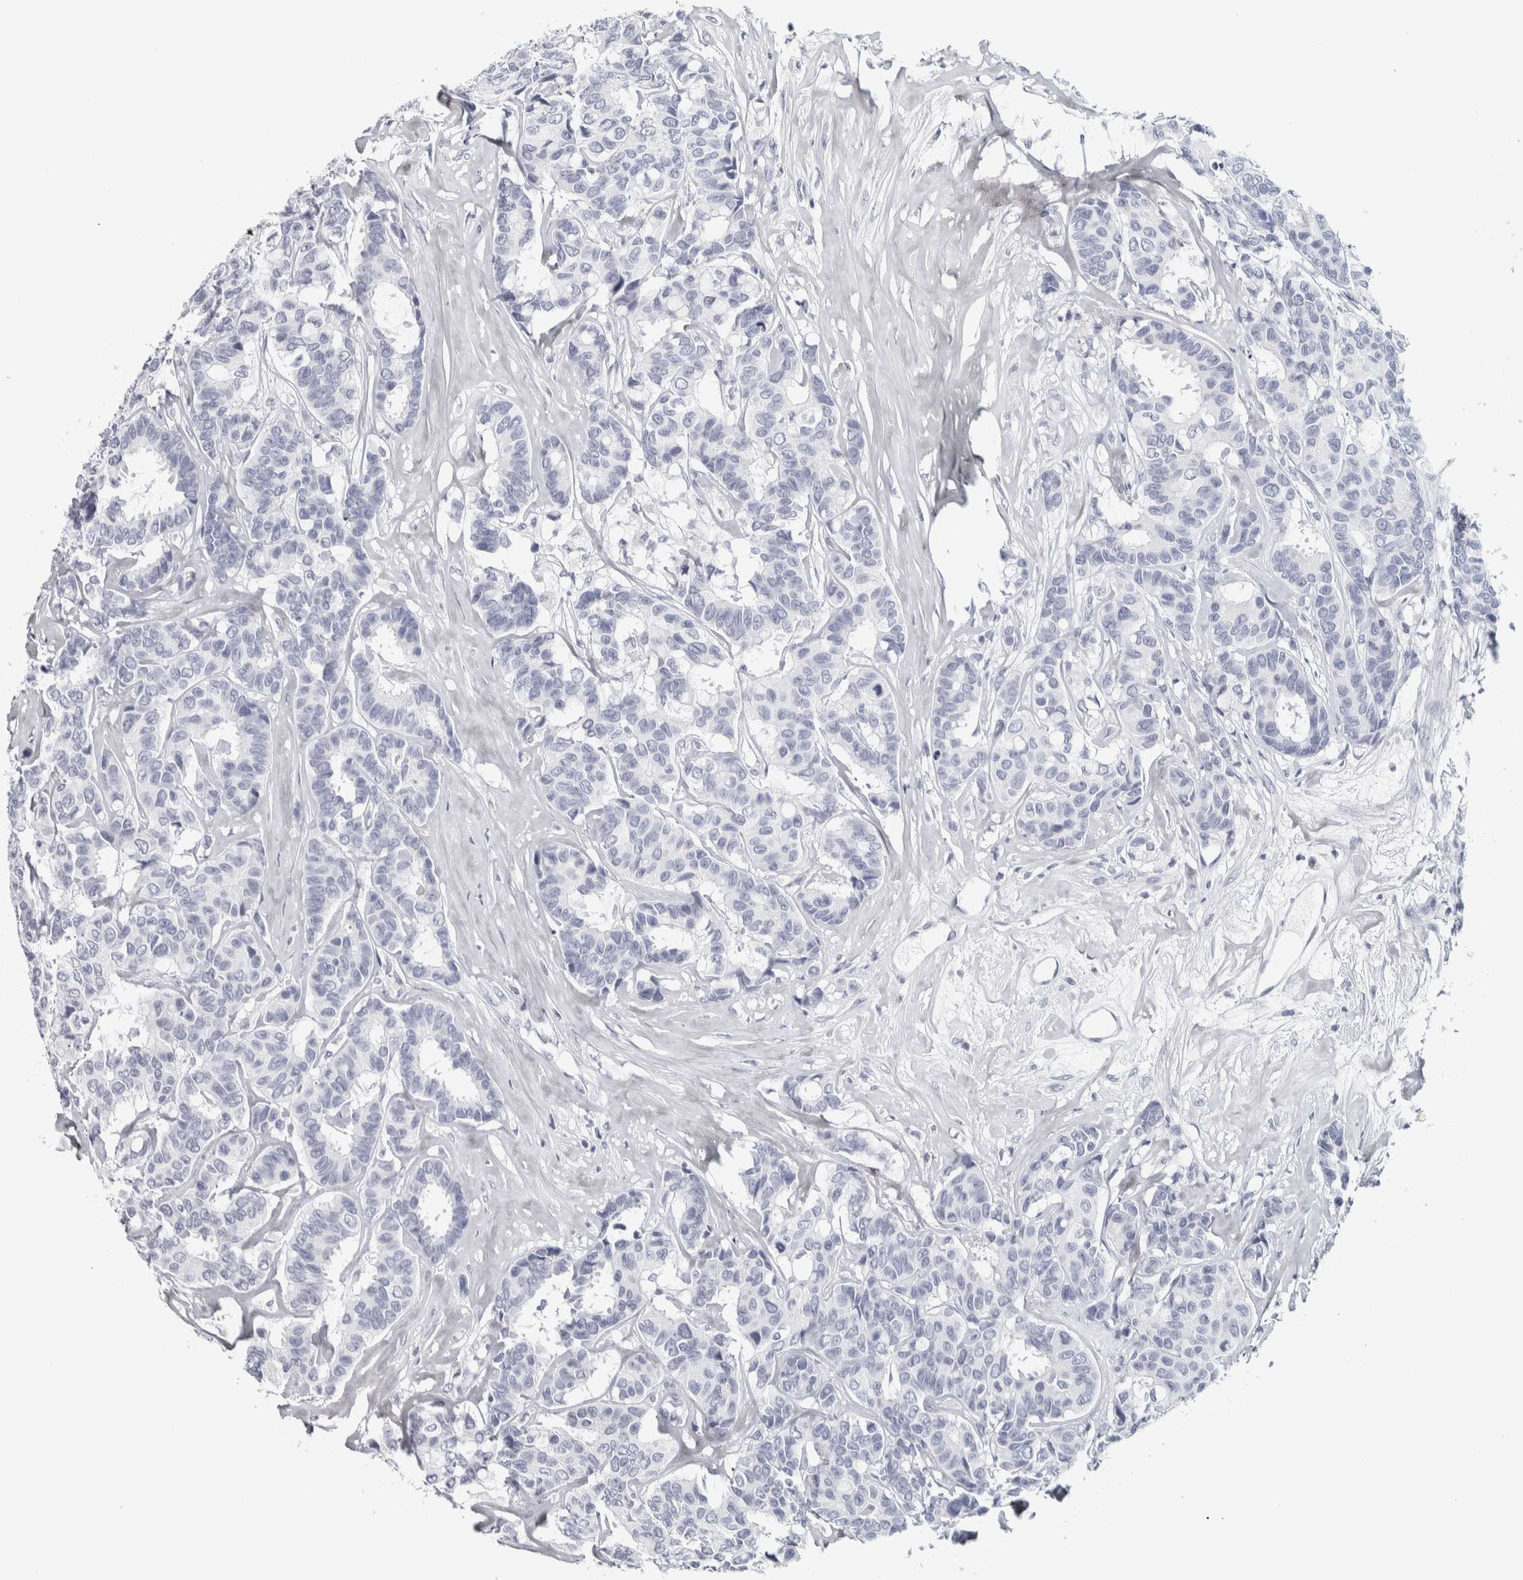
{"staining": {"intensity": "negative", "quantity": "none", "location": "none"}, "tissue": "breast cancer", "cell_type": "Tumor cells", "image_type": "cancer", "snomed": [{"axis": "morphology", "description": "Duct carcinoma"}, {"axis": "topography", "description": "Breast"}], "caption": "This is a image of immunohistochemistry (IHC) staining of intraductal carcinoma (breast), which shows no staining in tumor cells.", "gene": "NECAB1", "patient": {"sex": "female", "age": 87}}